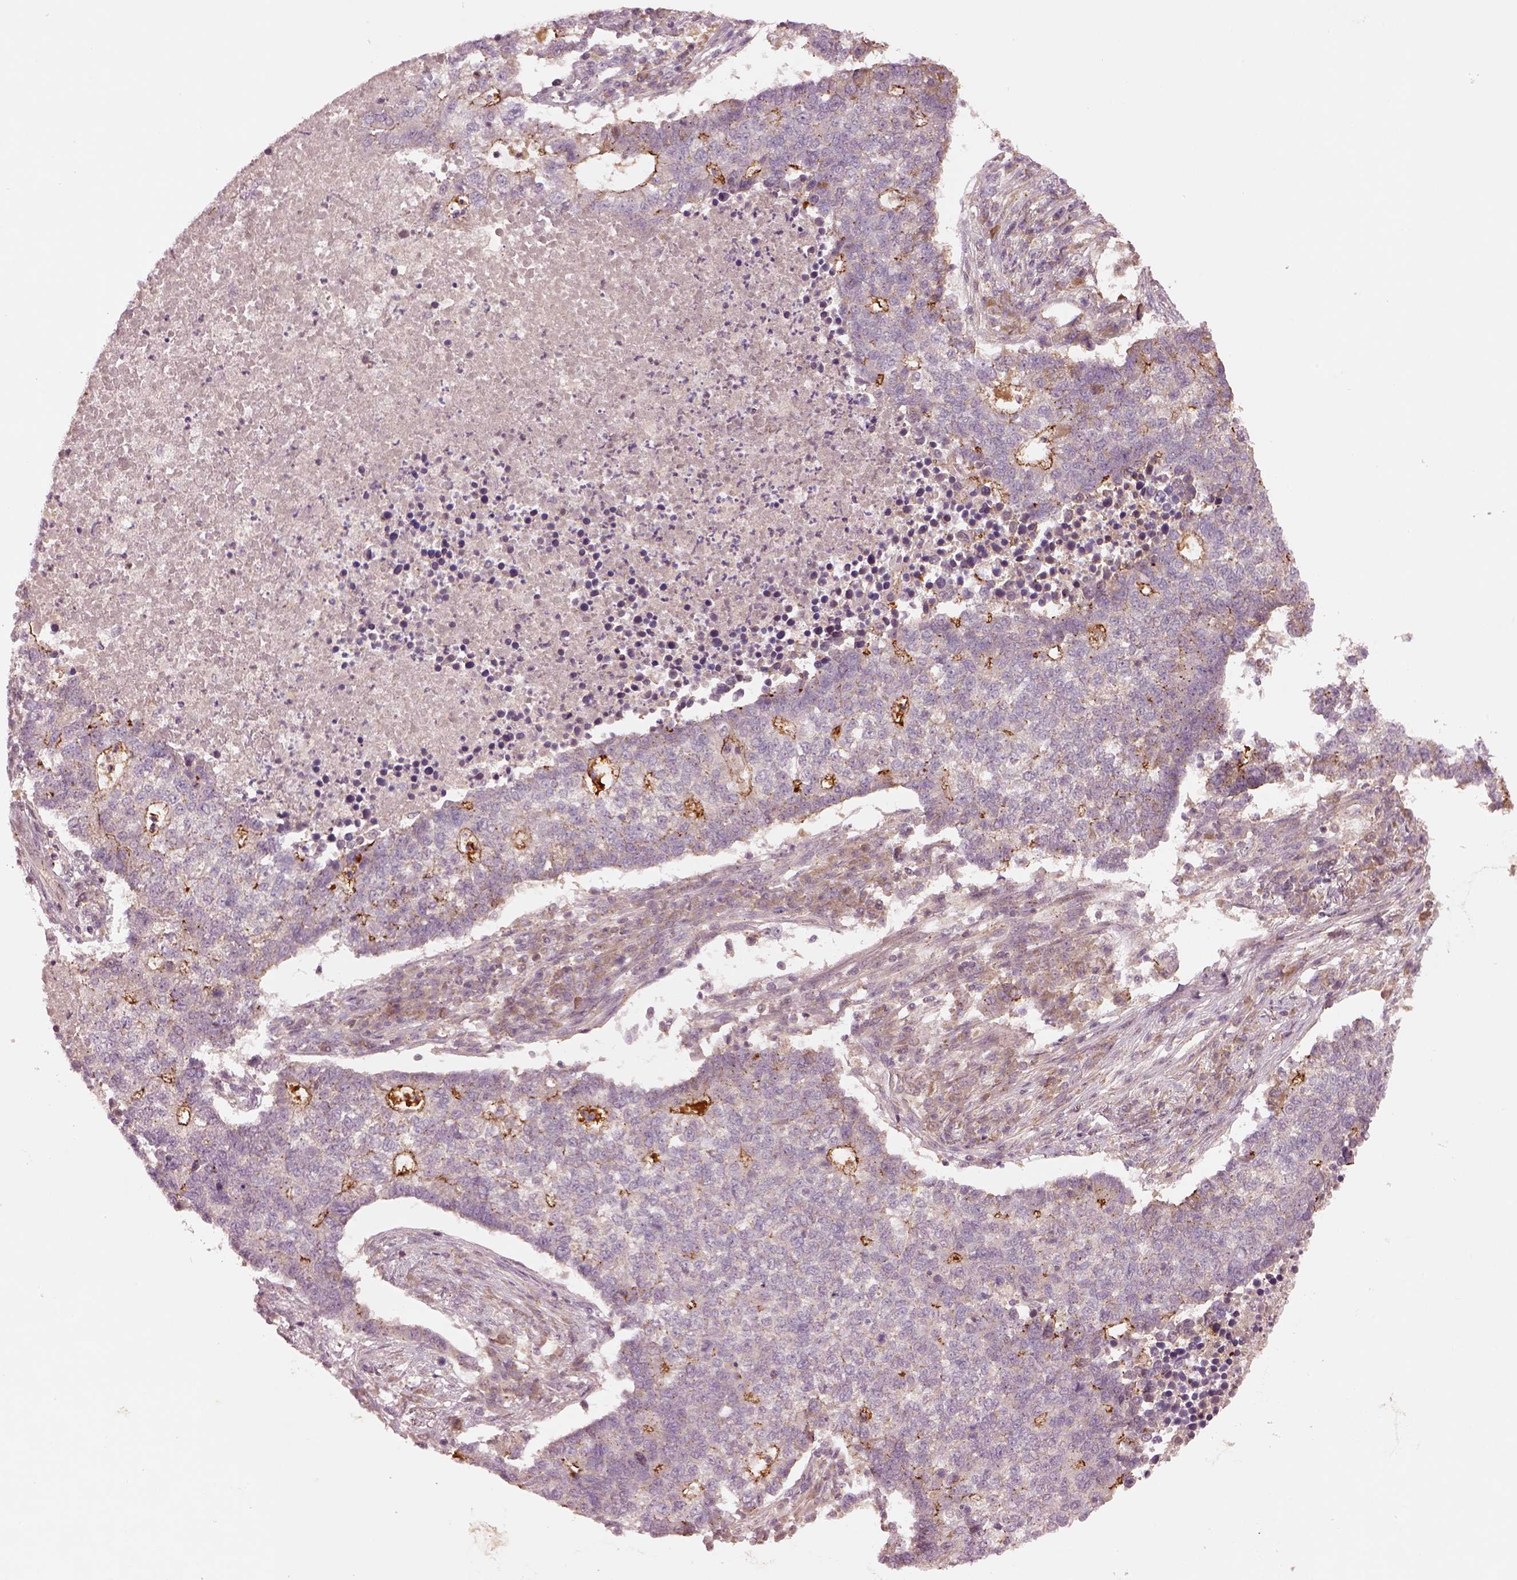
{"staining": {"intensity": "moderate", "quantity": "25%-75%", "location": "cytoplasmic/membranous"}, "tissue": "lung cancer", "cell_type": "Tumor cells", "image_type": "cancer", "snomed": [{"axis": "morphology", "description": "Adenocarcinoma, NOS"}, {"axis": "topography", "description": "Lung"}], "caption": "The photomicrograph displays staining of lung adenocarcinoma, revealing moderate cytoplasmic/membranous protein positivity (brown color) within tumor cells.", "gene": "MTHFS", "patient": {"sex": "male", "age": 57}}